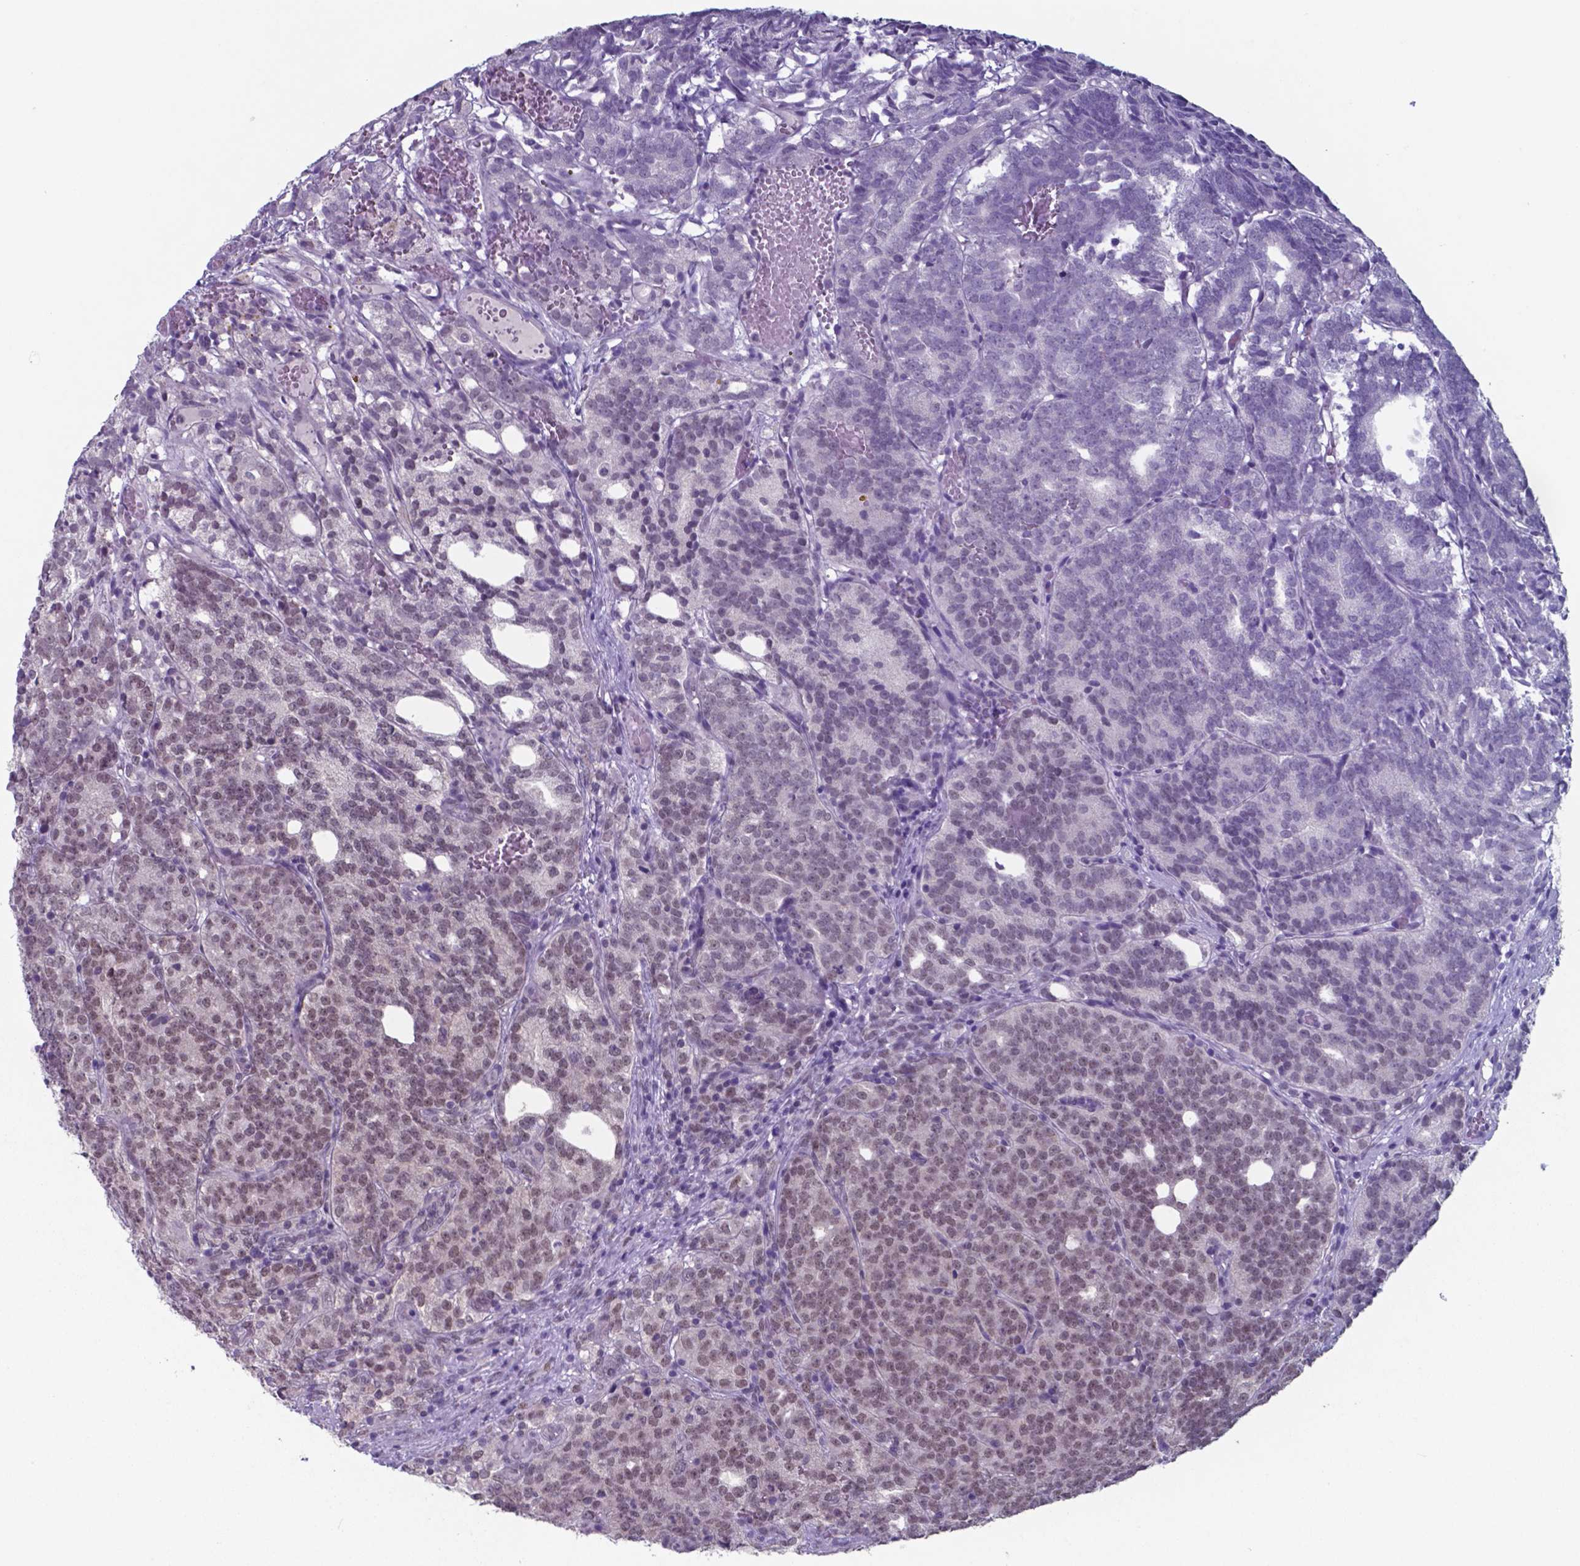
{"staining": {"intensity": "moderate", "quantity": "25%-75%", "location": "nuclear"}, "tissue": "prostate cancer", "cell_type": "Tumor cells", "image_type": "cancer", "snomed": [{"axis": "morphology", "description": "Adenocarcinoma, High grade"}, {"axis": "topography", "description": "Prostate"}], "caption": "Immunohistochemical staining of prostate cancer displays medium levels of moderate nuclear positivity in about 25%-75% of tumor cells.", "gene": "UBA1", "patient": {"sex": "male", "age": 53}}